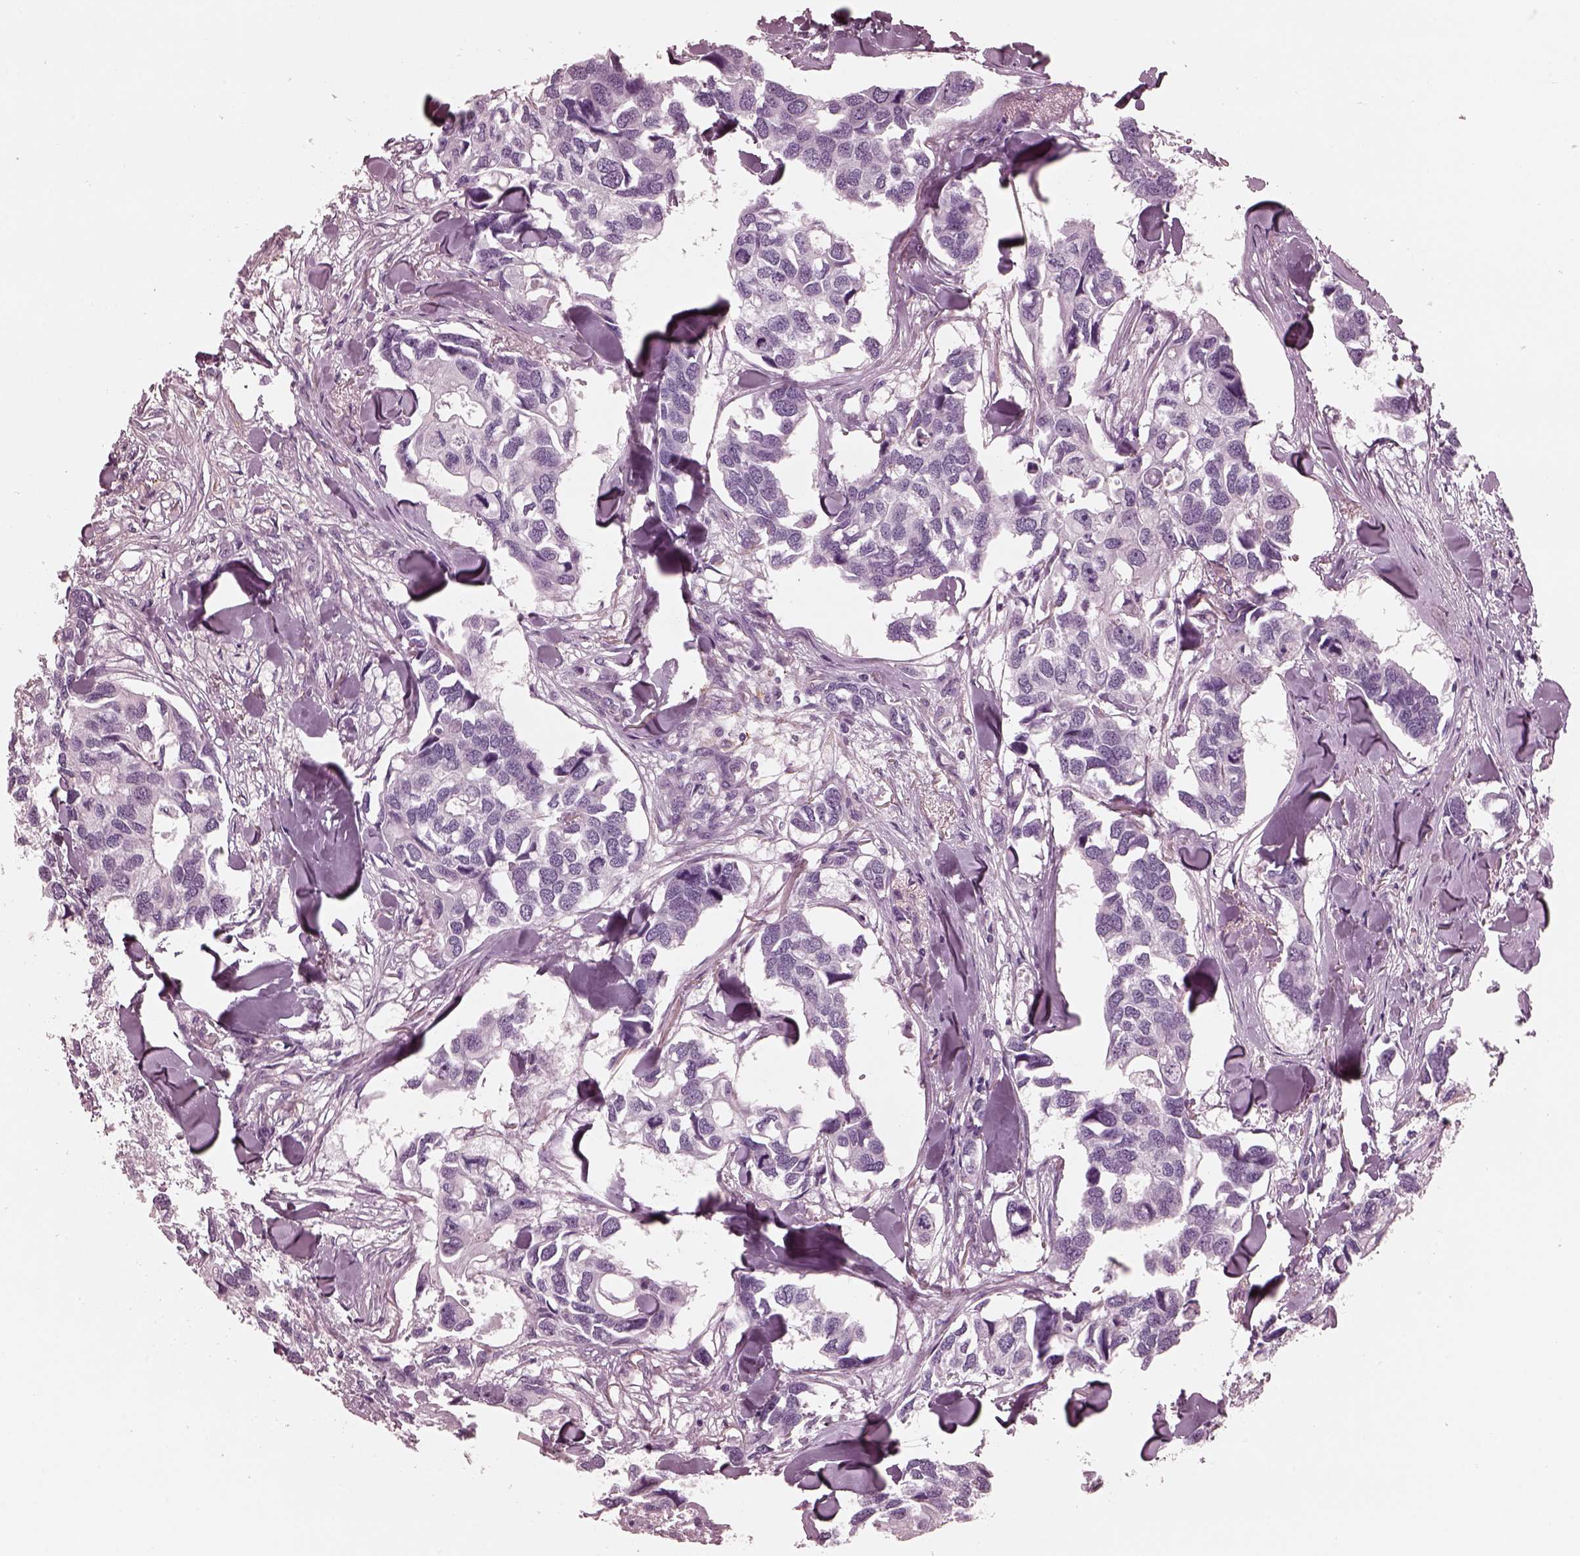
{"staining": {"intensity": "negative", "quantity": "none", "location": "none"}, "tissue": "breast cancer", "cell_type": "Tumor cells", "image_type": "cancer", "snomed": [{"axis": "morphology", "description": "Duct carcinoma"}, {"axis": "topography", "description": "Breast"}], "caption": "This is an immunohistochemistry image of human breast cancer (infiltrating ductal carcinoma). There is no staining in tumor cells.", "gene": "CGA", "patient": {"sex": "female", "age": 83}}